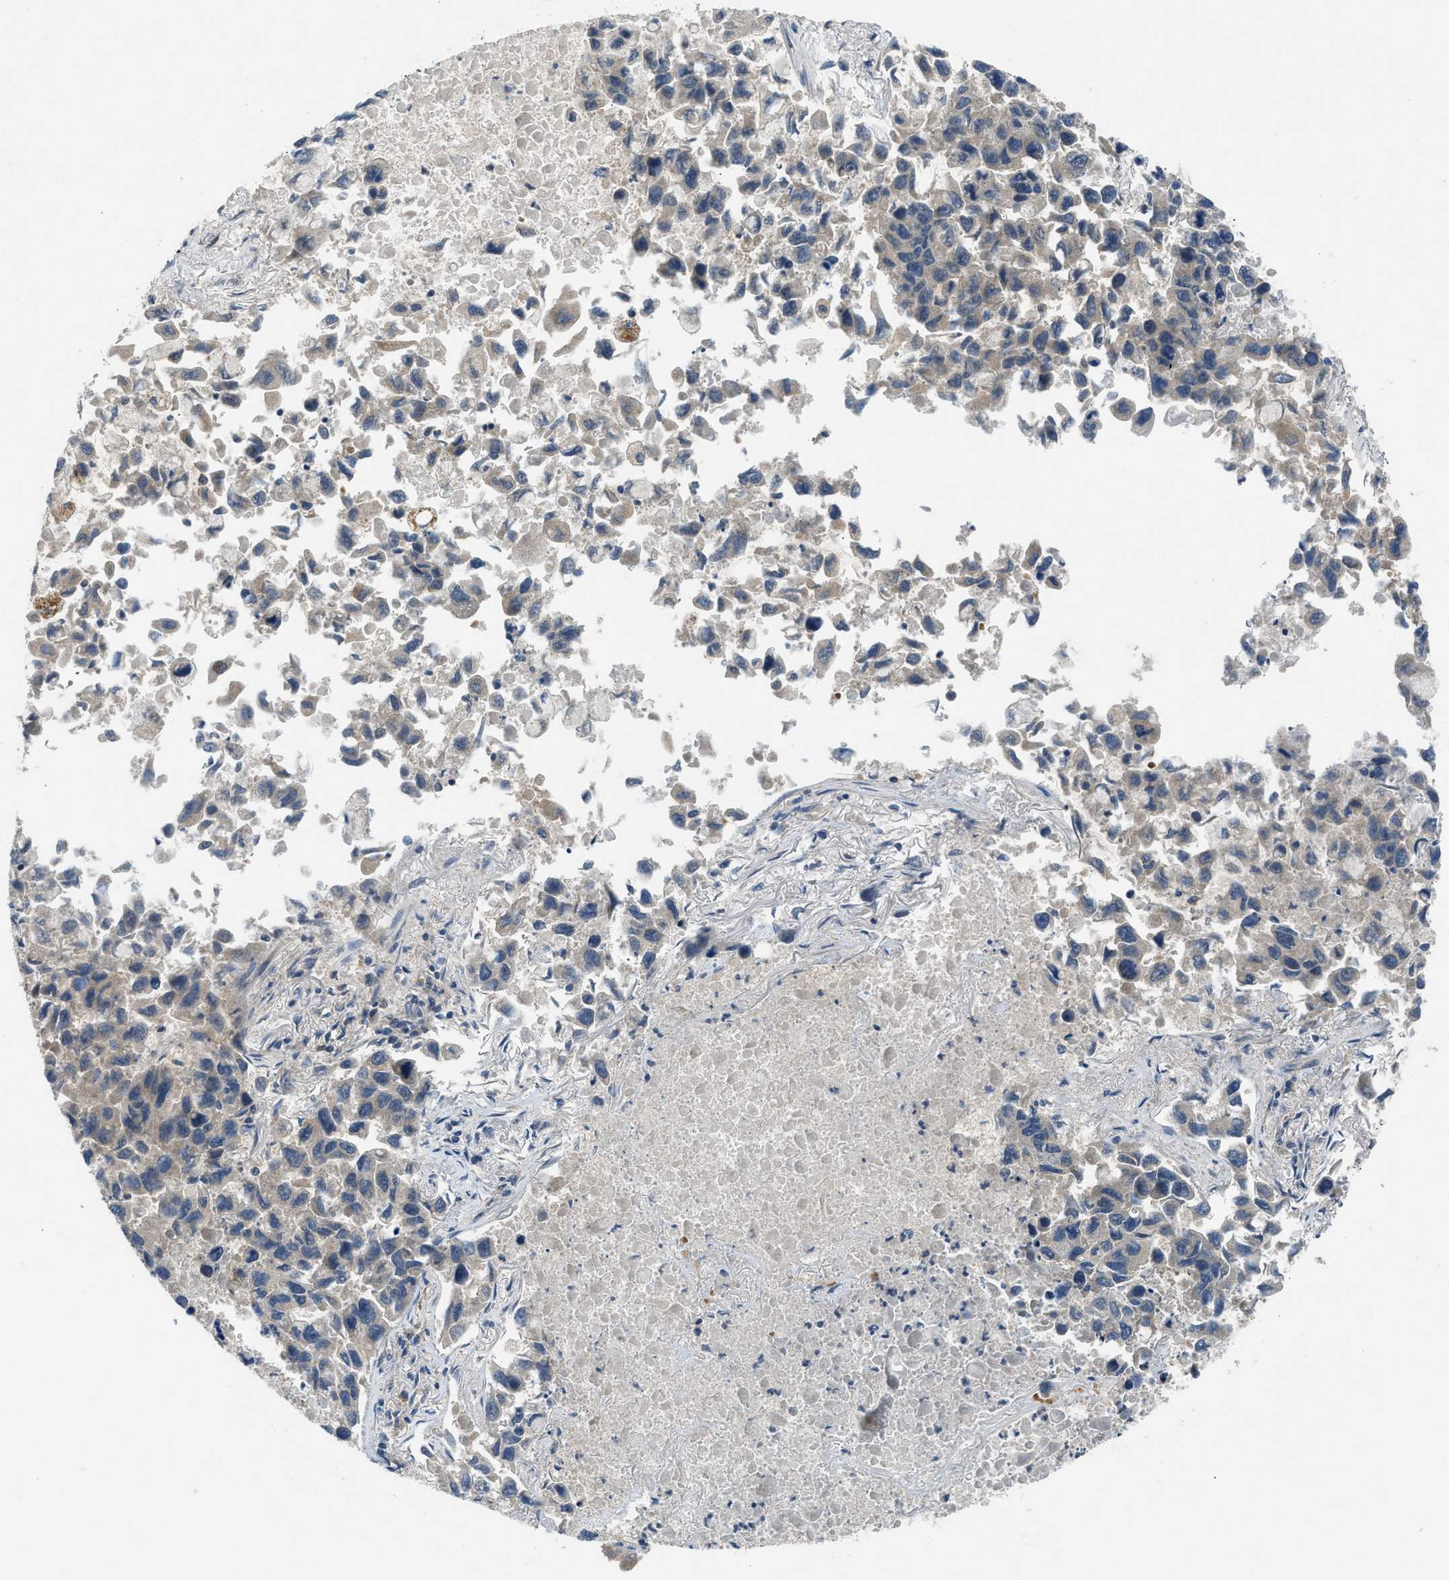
{"staining": {"intensity": "weak", "quantity": ">75%", "location": "cytoplasmic/membranous"}, "tissue": "lung cancer", "cell_type": "Tumor cells", "image_type": "cancer", "snomed": [{"axis": "morphology", "description": "Adenocarcinoma, NOS"}, {"axis": "topography", "description": "Lung"}], "caption": "Lung adenocarcinoma tissue reveals weak cytoplasmic/membranous expression in approximately >75% of tumor cells", "gene": "PDE7A", "patient": {"sex": "male", "age": 64}}